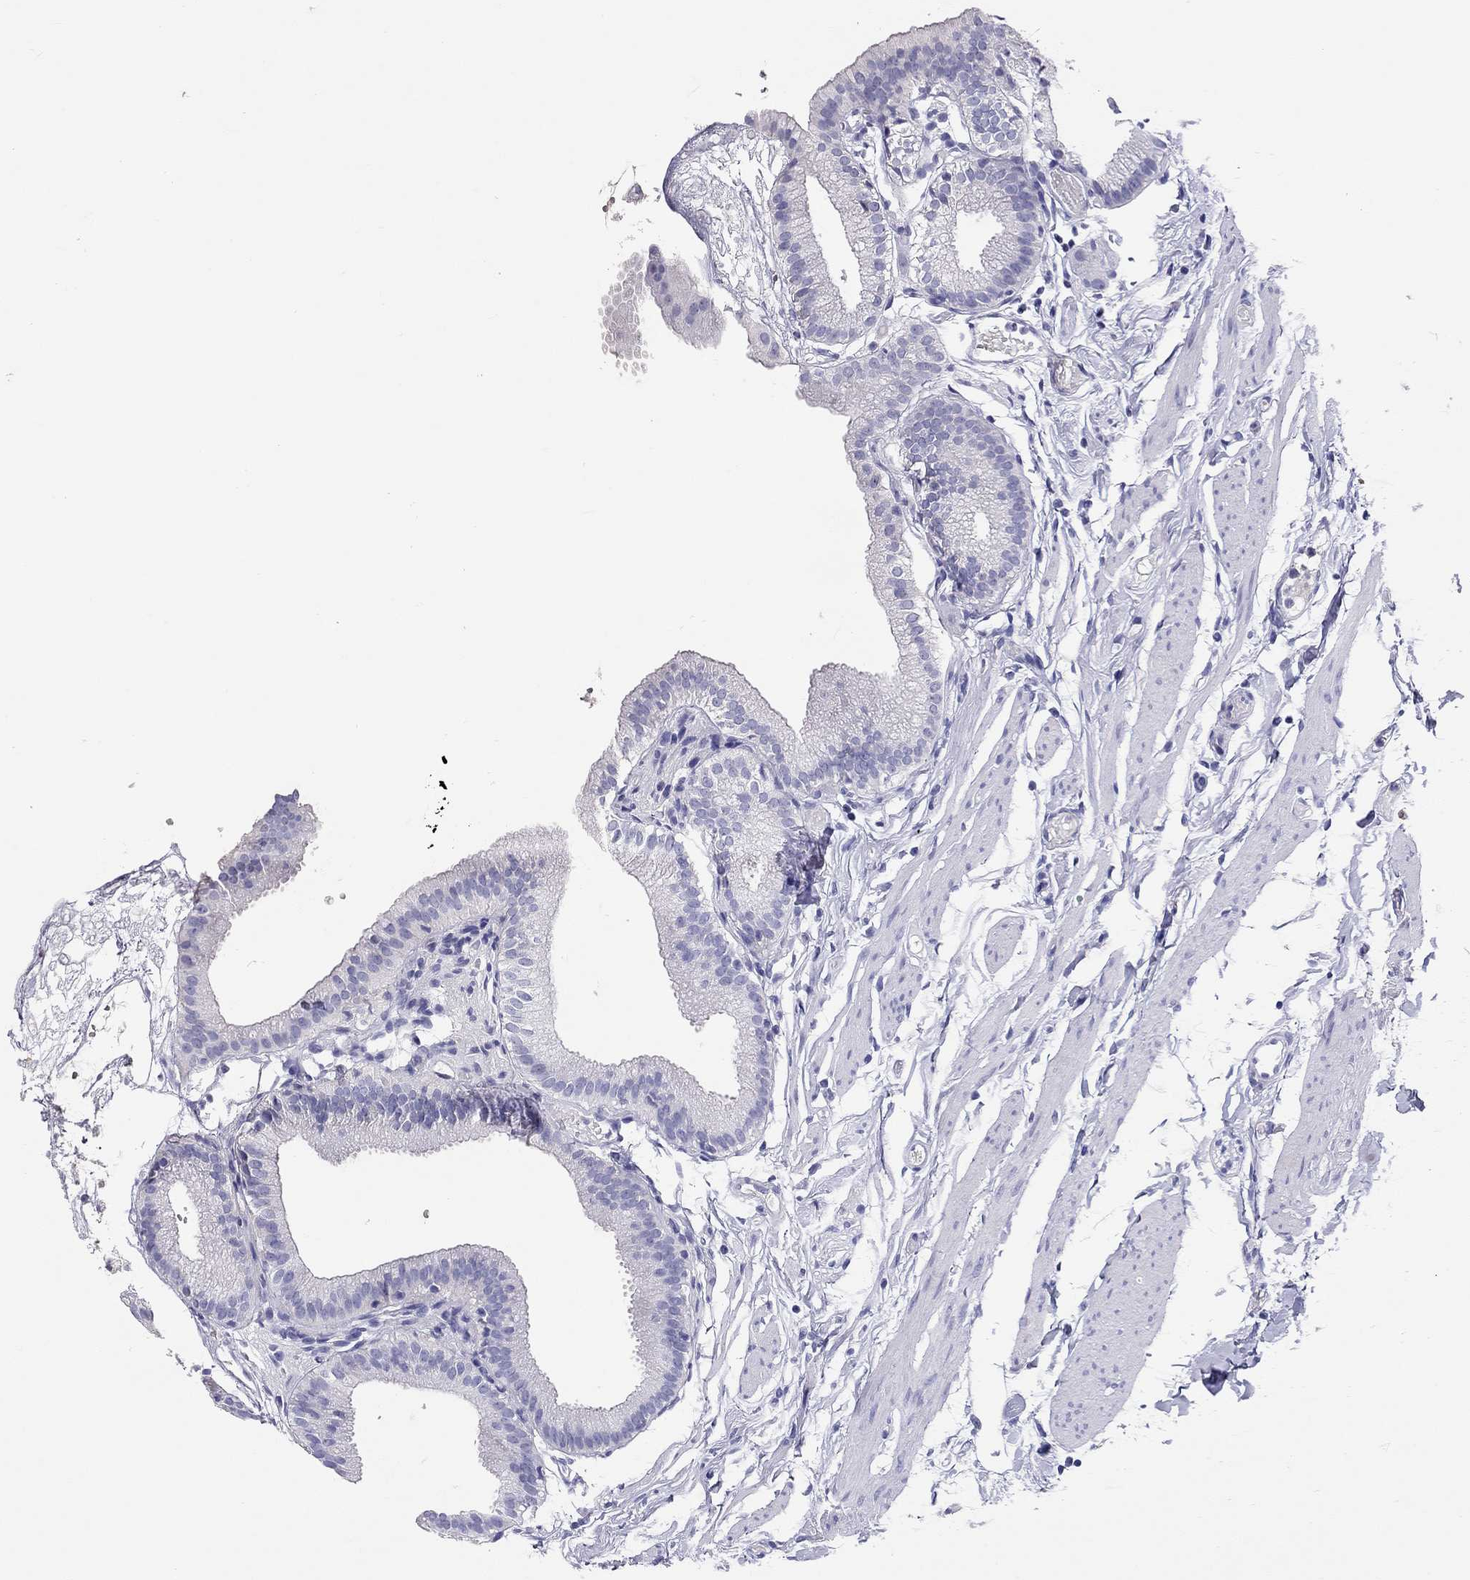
{"staining": {"intensity": "negative", "quantity": "none", "location": "none"}, "tissue": "gallbladder", "cell_type": "Glandular cells", "image_type": "normal", "snomed": [{"axis": "morphology", "description": "Normal tissue, NOS"}, {"axis": "topography", "description": "Gallbladder"}], "caption": "Immunohistochemistry micrograph of unremarkable human gallbladder stained for a protein (brown), which shows no expression in glandular cells. (DAB (3,3'-diaminobenzidine) immunohistochemistry with hematoxylin counter stain).", "gene": "CALHM1", "patient": {"sex": "female", "age": 45}}